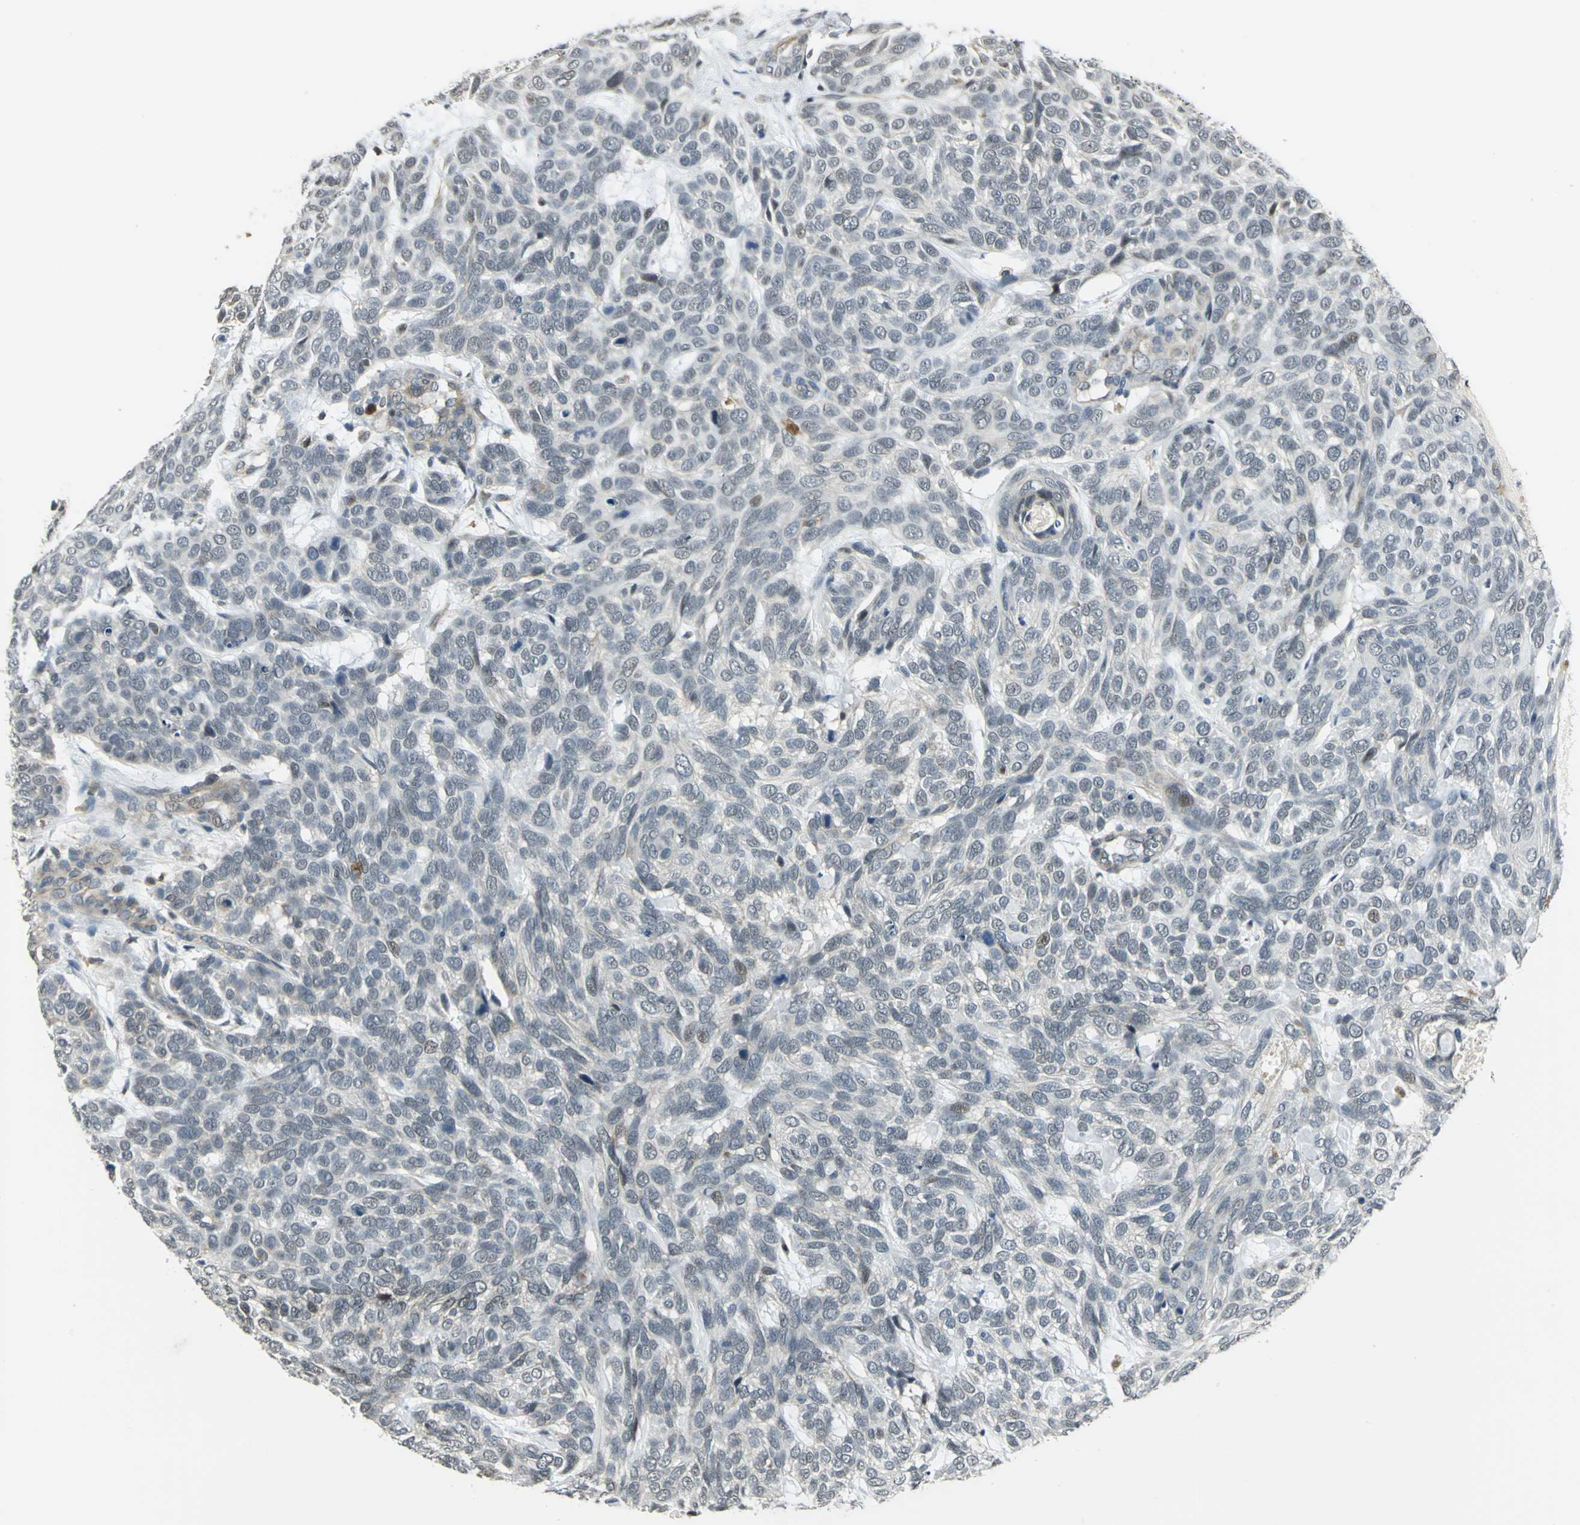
{"staining": {"intensity": "negative", "quantity": "none", "location": "none"}, "tissue": "skin cancer", "cell_type": "Tumor cells", "image_type": "cancer", "snomed": [{"axis": "morphology", "description": "Basal cell carcinoma"}, {"axis": "topography", "description": "Skin"}], "caption": "Immunohistochemical staining of skin cancer (basal cell carcinoma) shows no significant expression in tumor cells. (DAB immunohistochemistry (IHC) with hematoxylin counter stain).", "gene": "PLAGL2", "patient": {"sex": "male", "age": 87}}